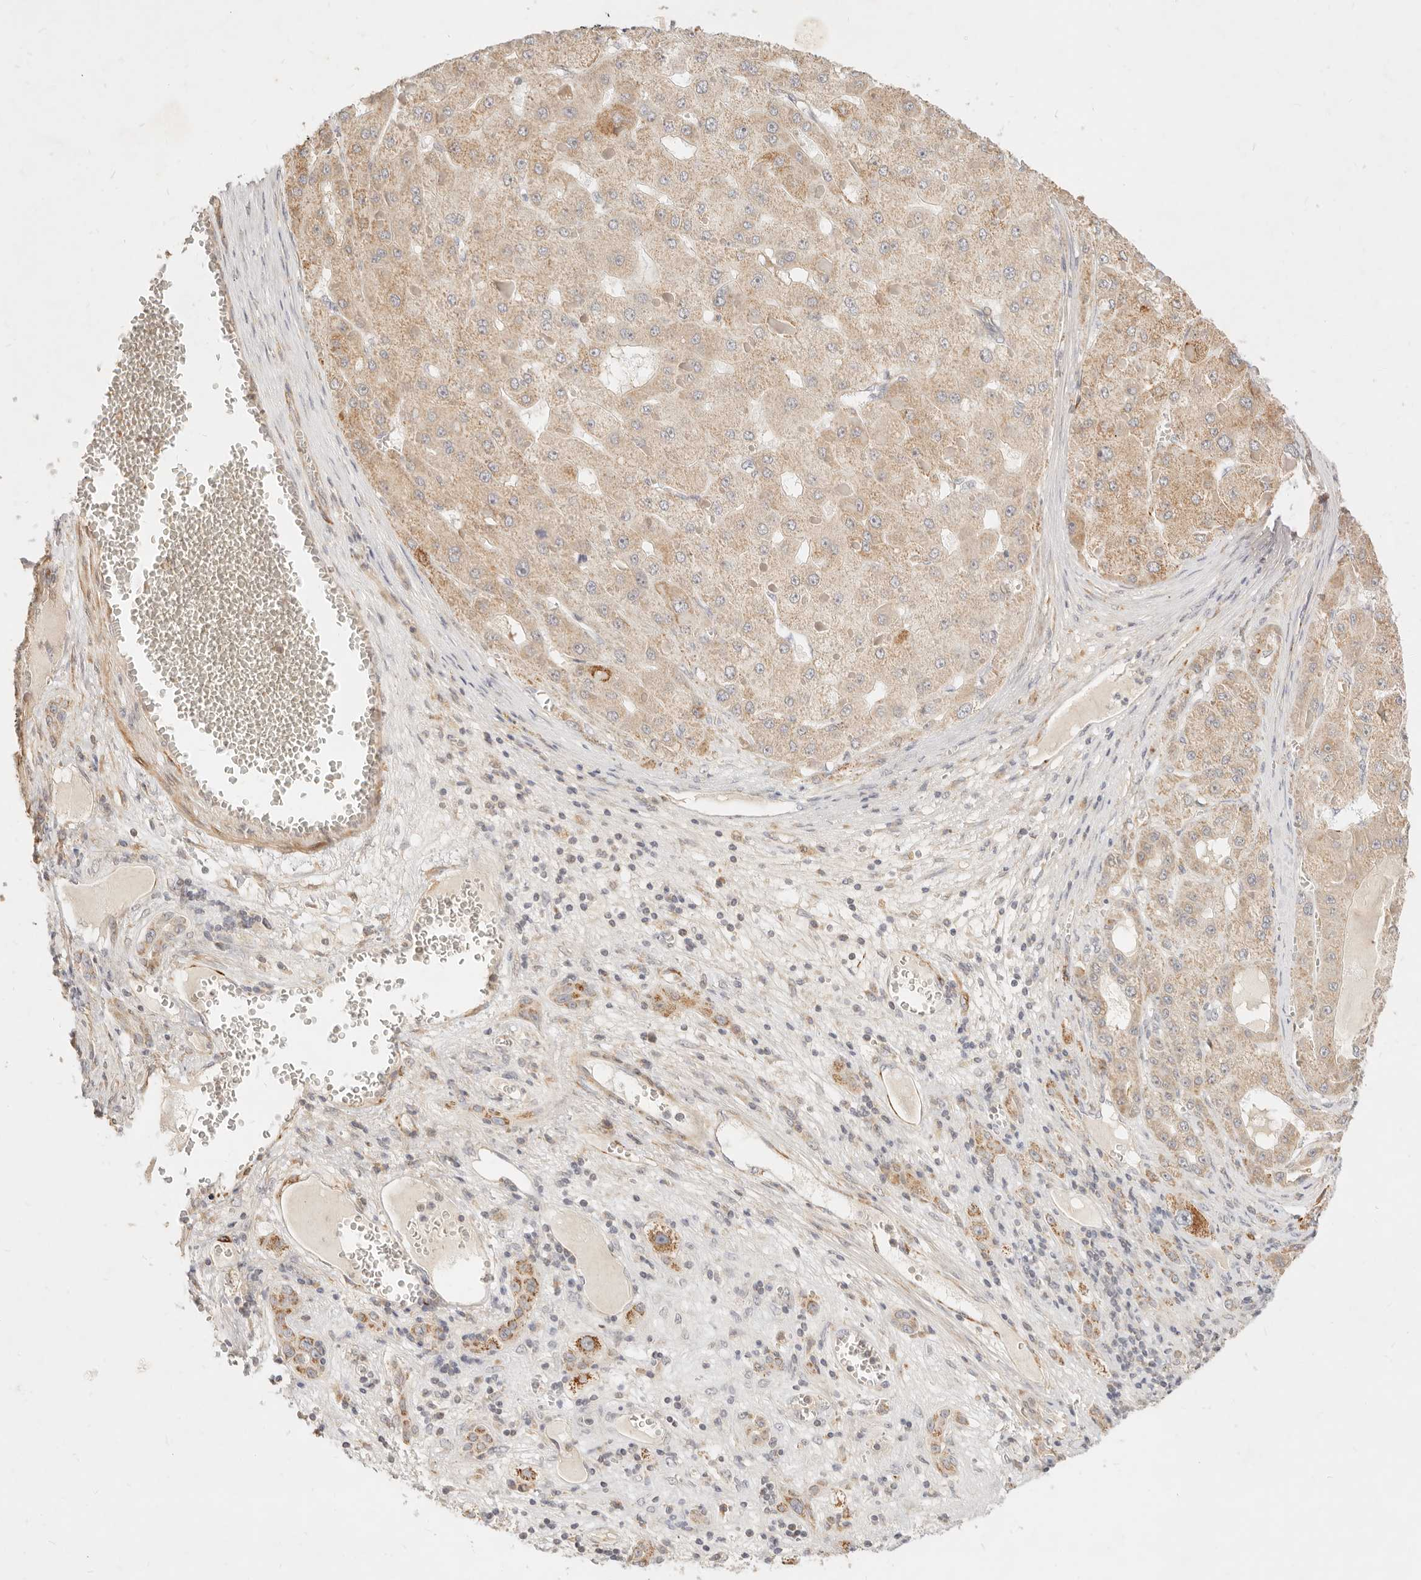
{"staining": {"intensity": "moderate", "quantity": ">75%", "location": "cytoplasmic/membranous"}, "tissue": "liver cancer", "cell_type": "Tumor cells", "image_type": "cancer", "snomed": [{"axis": "morphology", "description": "Carcinoma, Hepatocellular, NOS"}, {"axis": "topography", "description": "Liver"}], "caption": "An immunohistochemistry micrograph of tumor tissue is shown. Protein staining in brown highlights moderate cytoplasmic/membranous positivity in liver hepatocellular carcinoma within tumor cells.", "gene": "RUBCNL", "patient": {"sex": "female", "age": 73}}